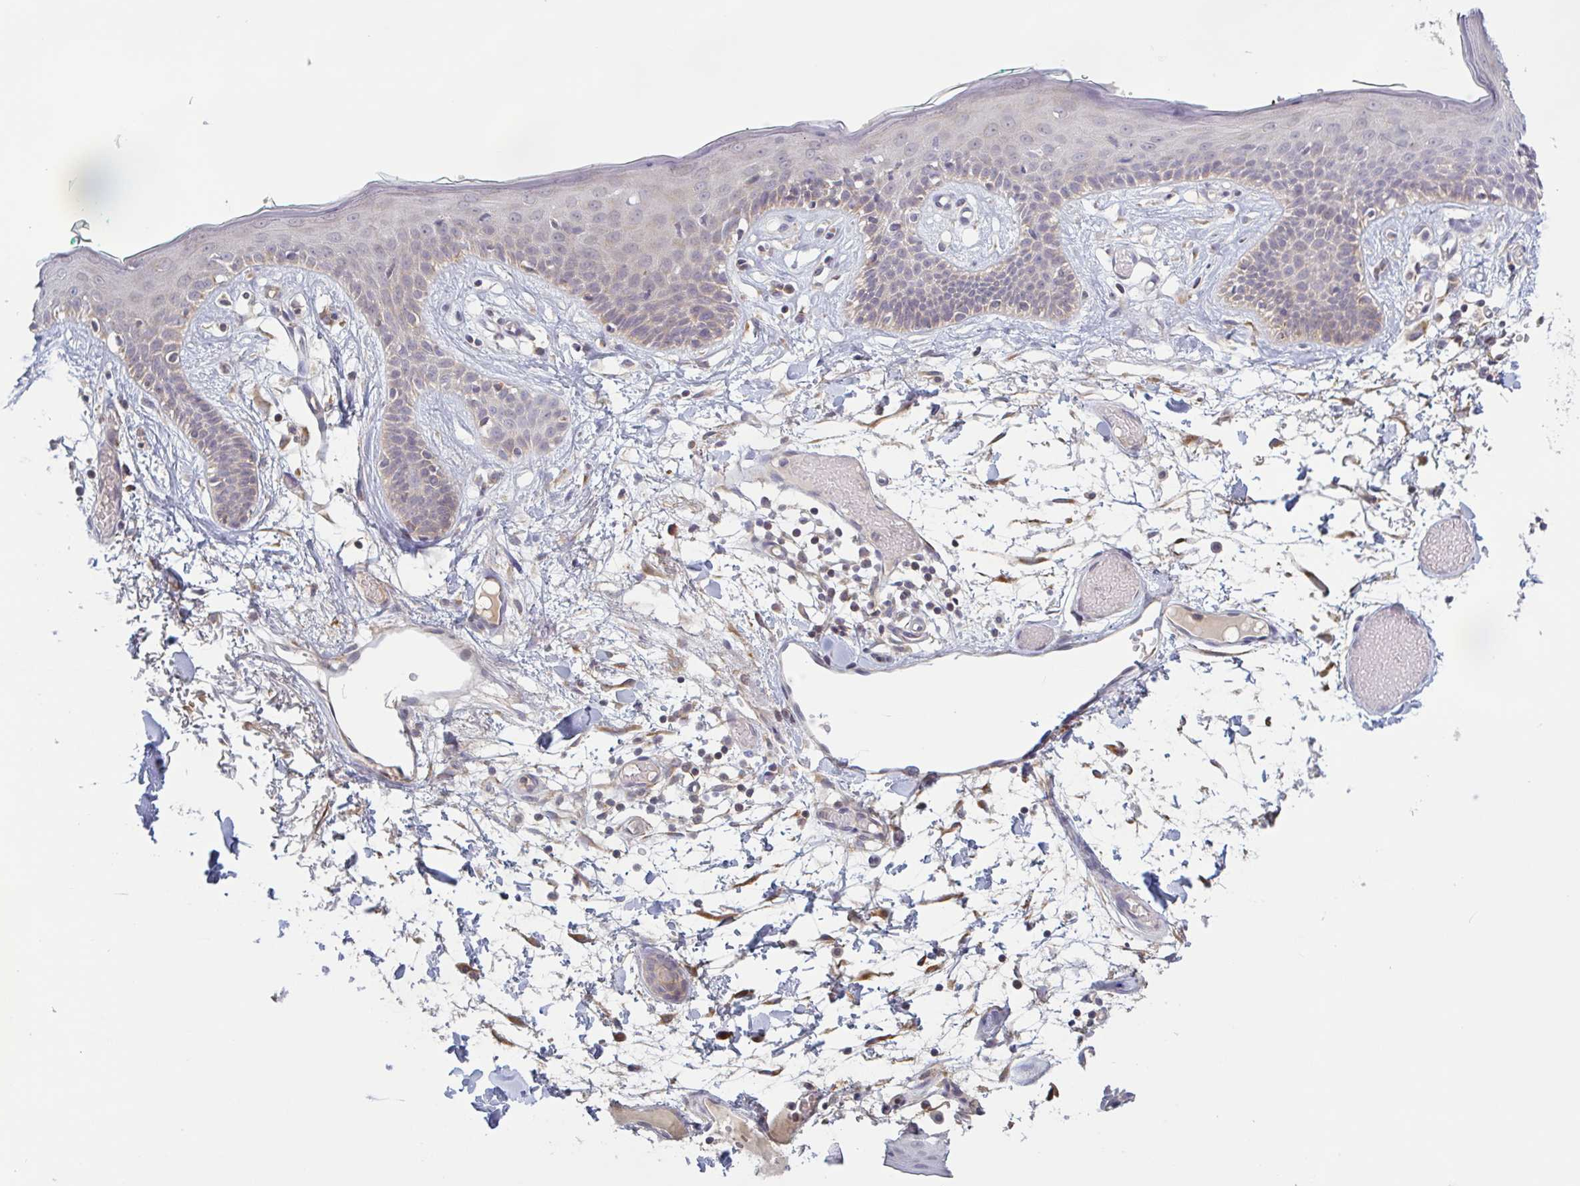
{"staining": {"intensity": "moderate", "quantity": ">75%", "location": "cytoplasmic/membranous"}, "tissue": "skin", "cell_type": "Fibroblasts", "image_type": "normal", "snomed": [{"axis": "morphology", "description": "Normal tissue, NOS"}, {"axis": "topography", "description": "Skin"}], "caption": "DAB immunohistochemical staining of benign skin exhibits moderate cytoplasmic/membranous protein positivity in about >75% of fibroblasts.", "gene": "SURF1", "patient": {"sex": "male", "age": 79}}